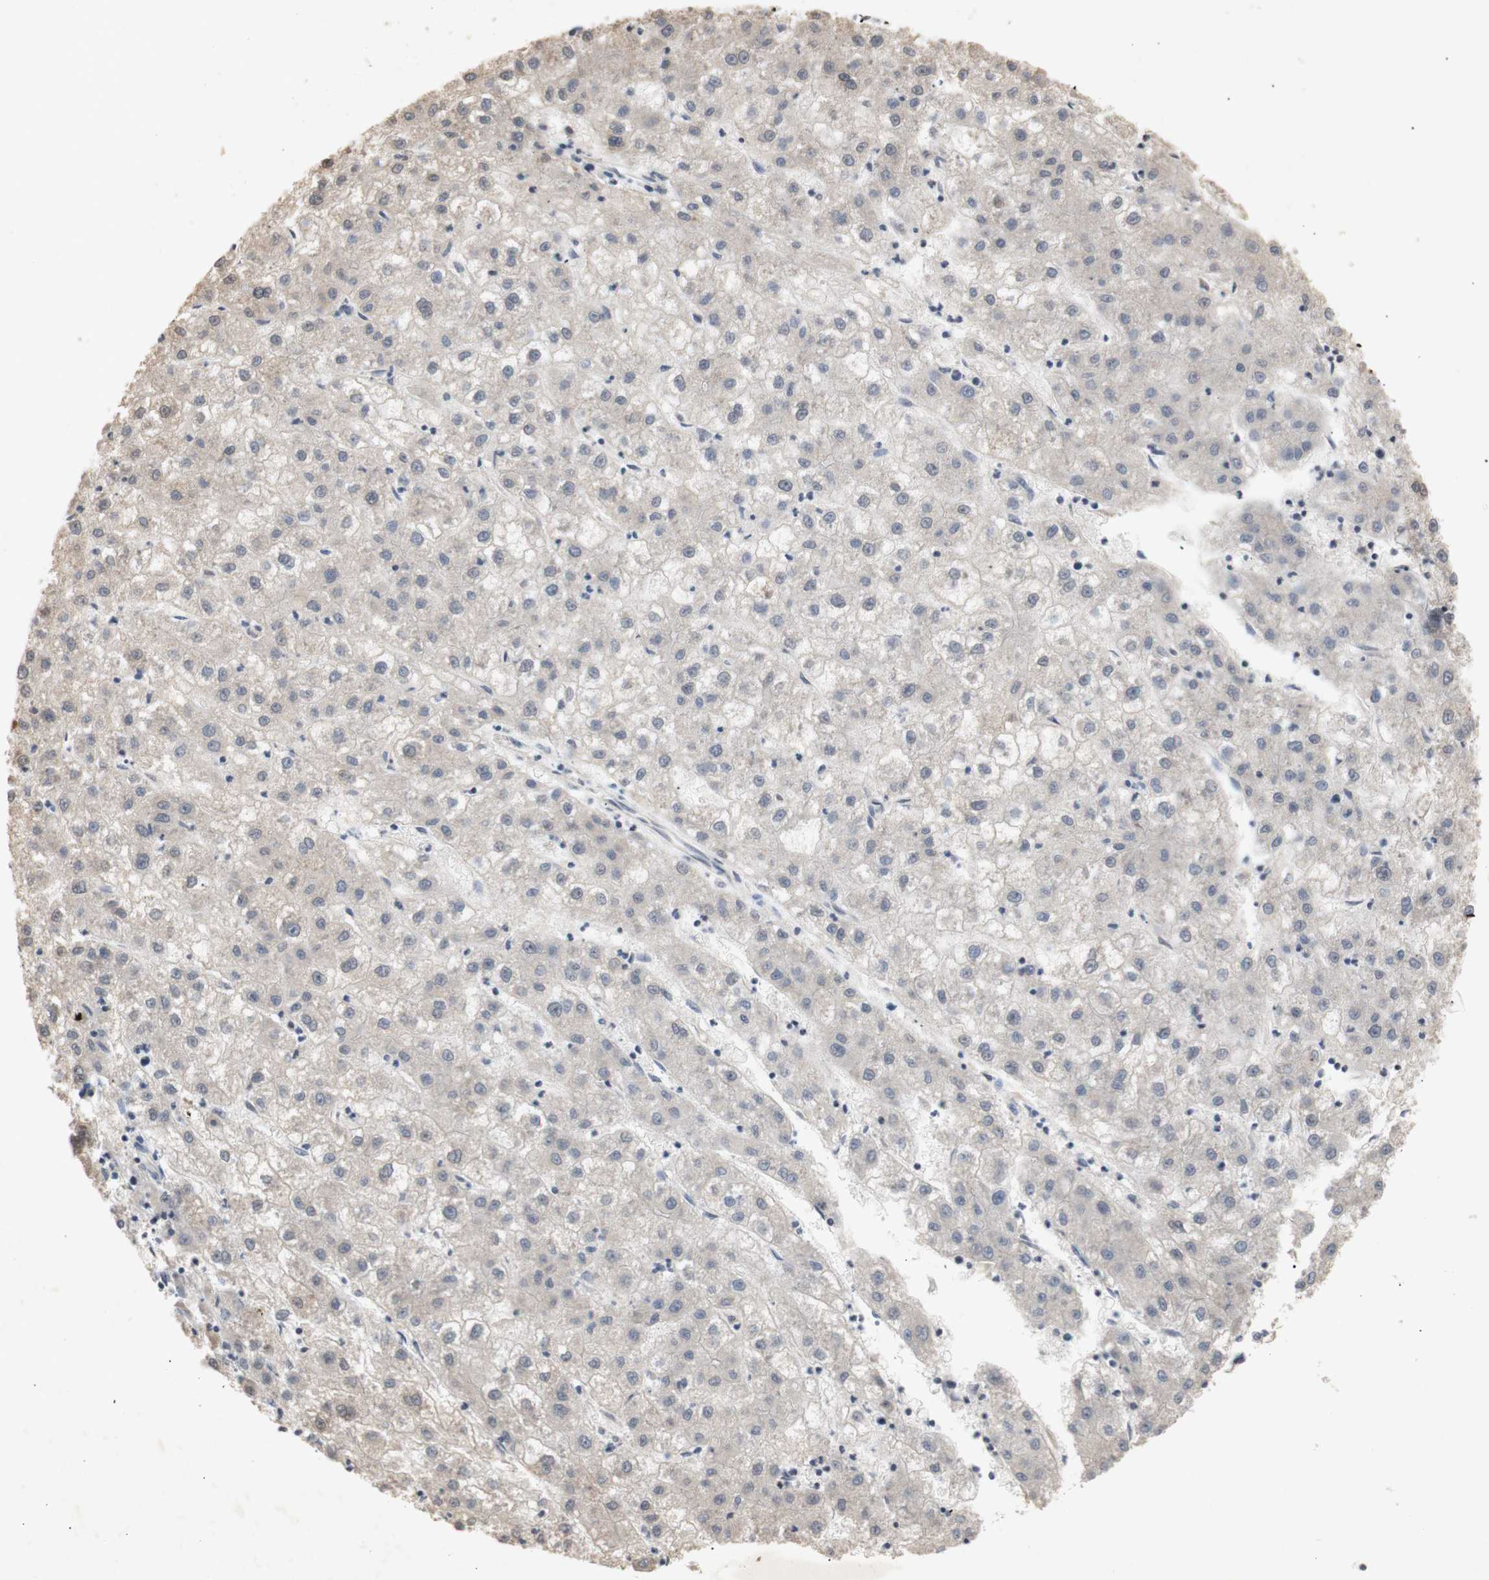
{"staining": {"intensity": "weak", "quantity": ">75%", "location": "cytoplasmic/membranous"}, "tissue": "liver cancer", "cell_type": "Tumor cells", "image_type": "cancer", "snomed": [{"axis": "morphology", "description": "Carcinoma, Hepatocellular, NOS"}, {"axis": "topography", "description": "Liver"}], "caption": "IHC of hepatocellular carcinoma (liver) displays low levels of weak cytoplasmic/membranous positivity in approximately >75% of tumor cells. (IHC, brightfield microscopy, high magnification).", "gene": "FOSB", "patient": {"sex": "male", "age": 72}}